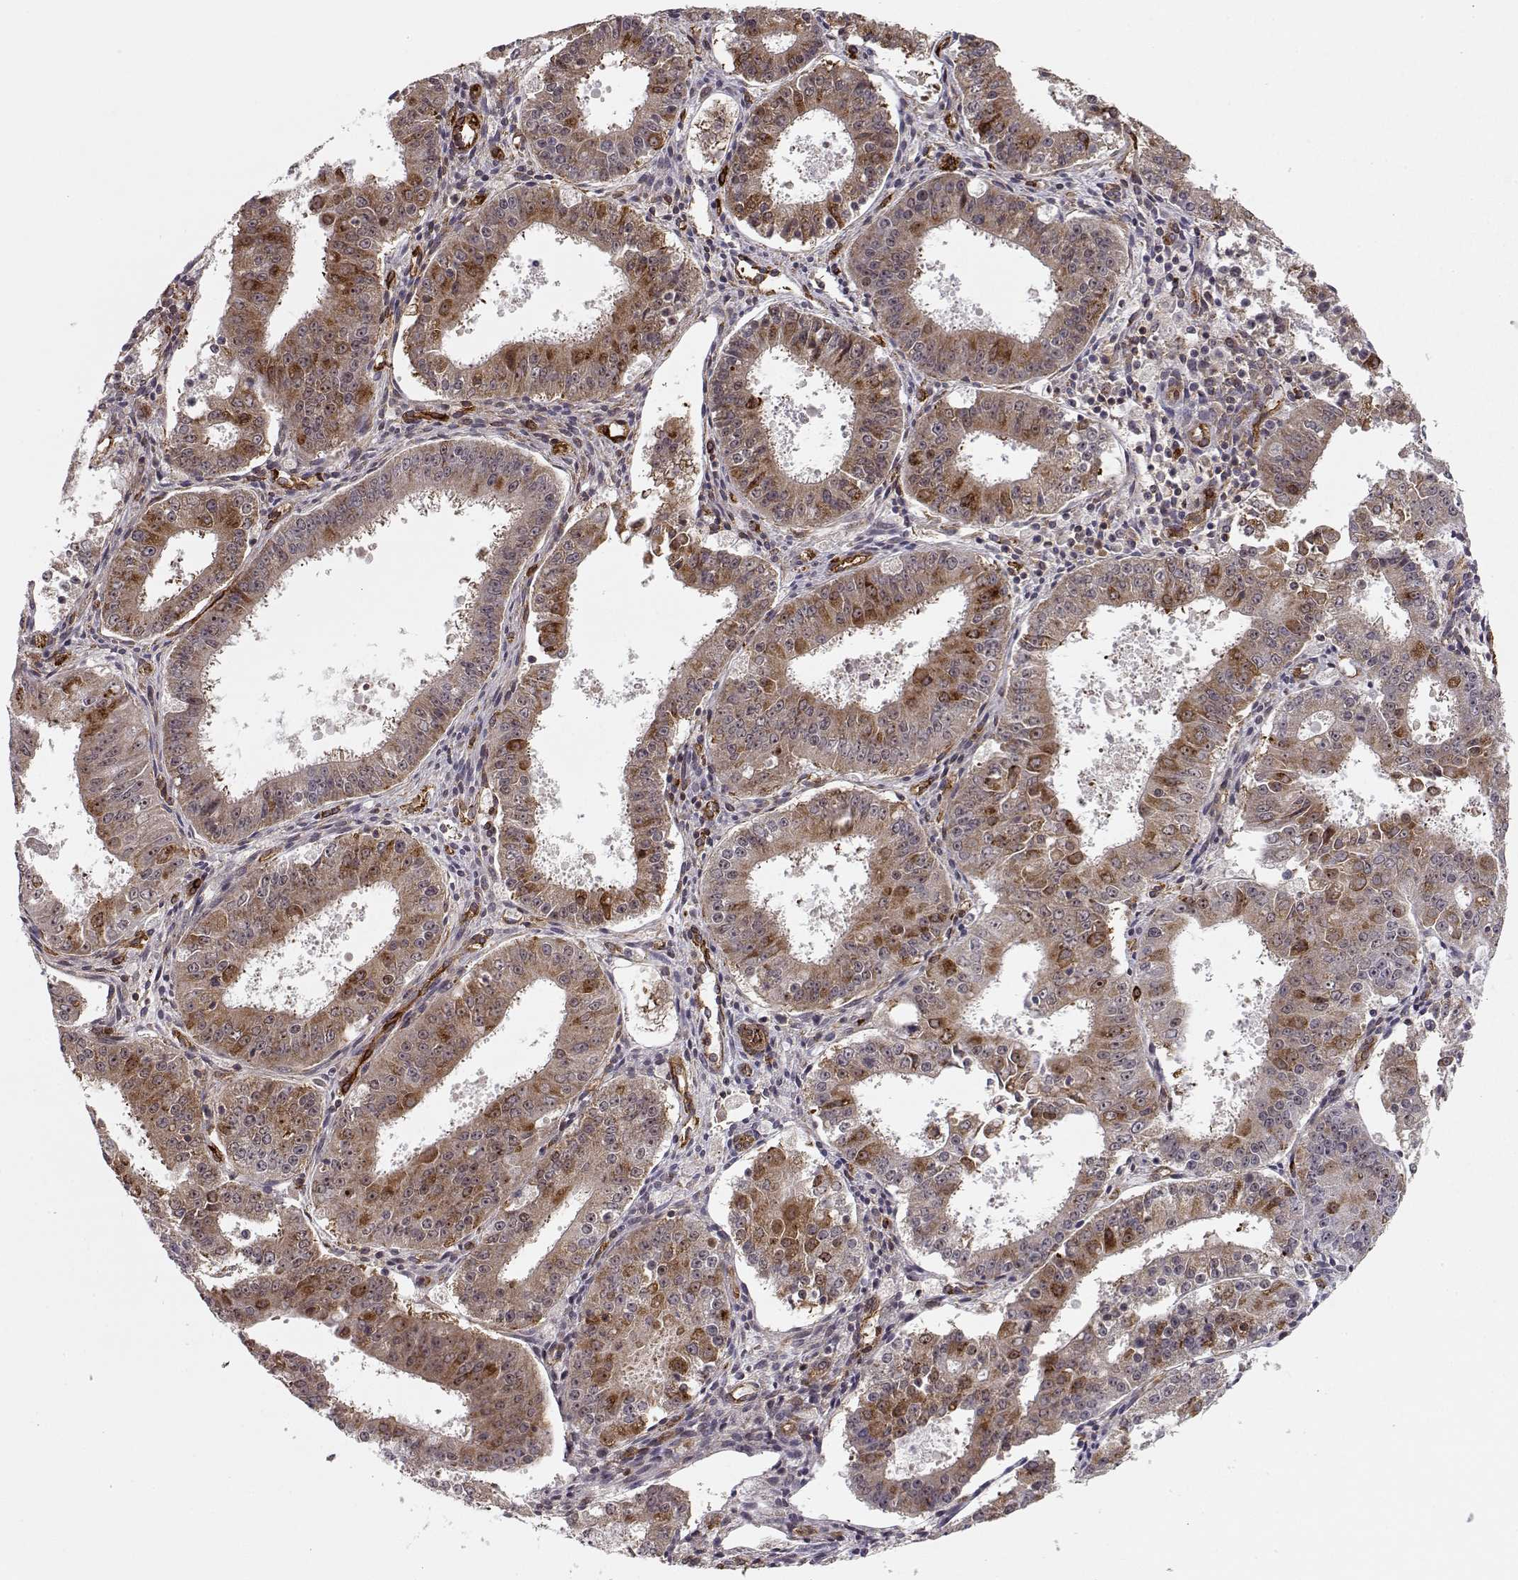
{"staining": {"intensity": "strong", "quantity": "<25%", "location": "cytoplasmic/membranous"}, "tissue": "ovarian cancer", "cell_type": "Tumor cells", "image_type": "cancer", "snomed": [{"axis": "morphology", "description": "Carcinoma, endometroid"}, {"axis": "topography", "description": "Ovary"}], "caption": "A micrograph showing strong cytoplasmic/membranous expression in about <25% of tumor cells in endometroid carcinoma (ovarian), as visualized by brown immunohistochemical staining.", "gene": "CIR1", "patient": {"sex": "female", "age": 42}}